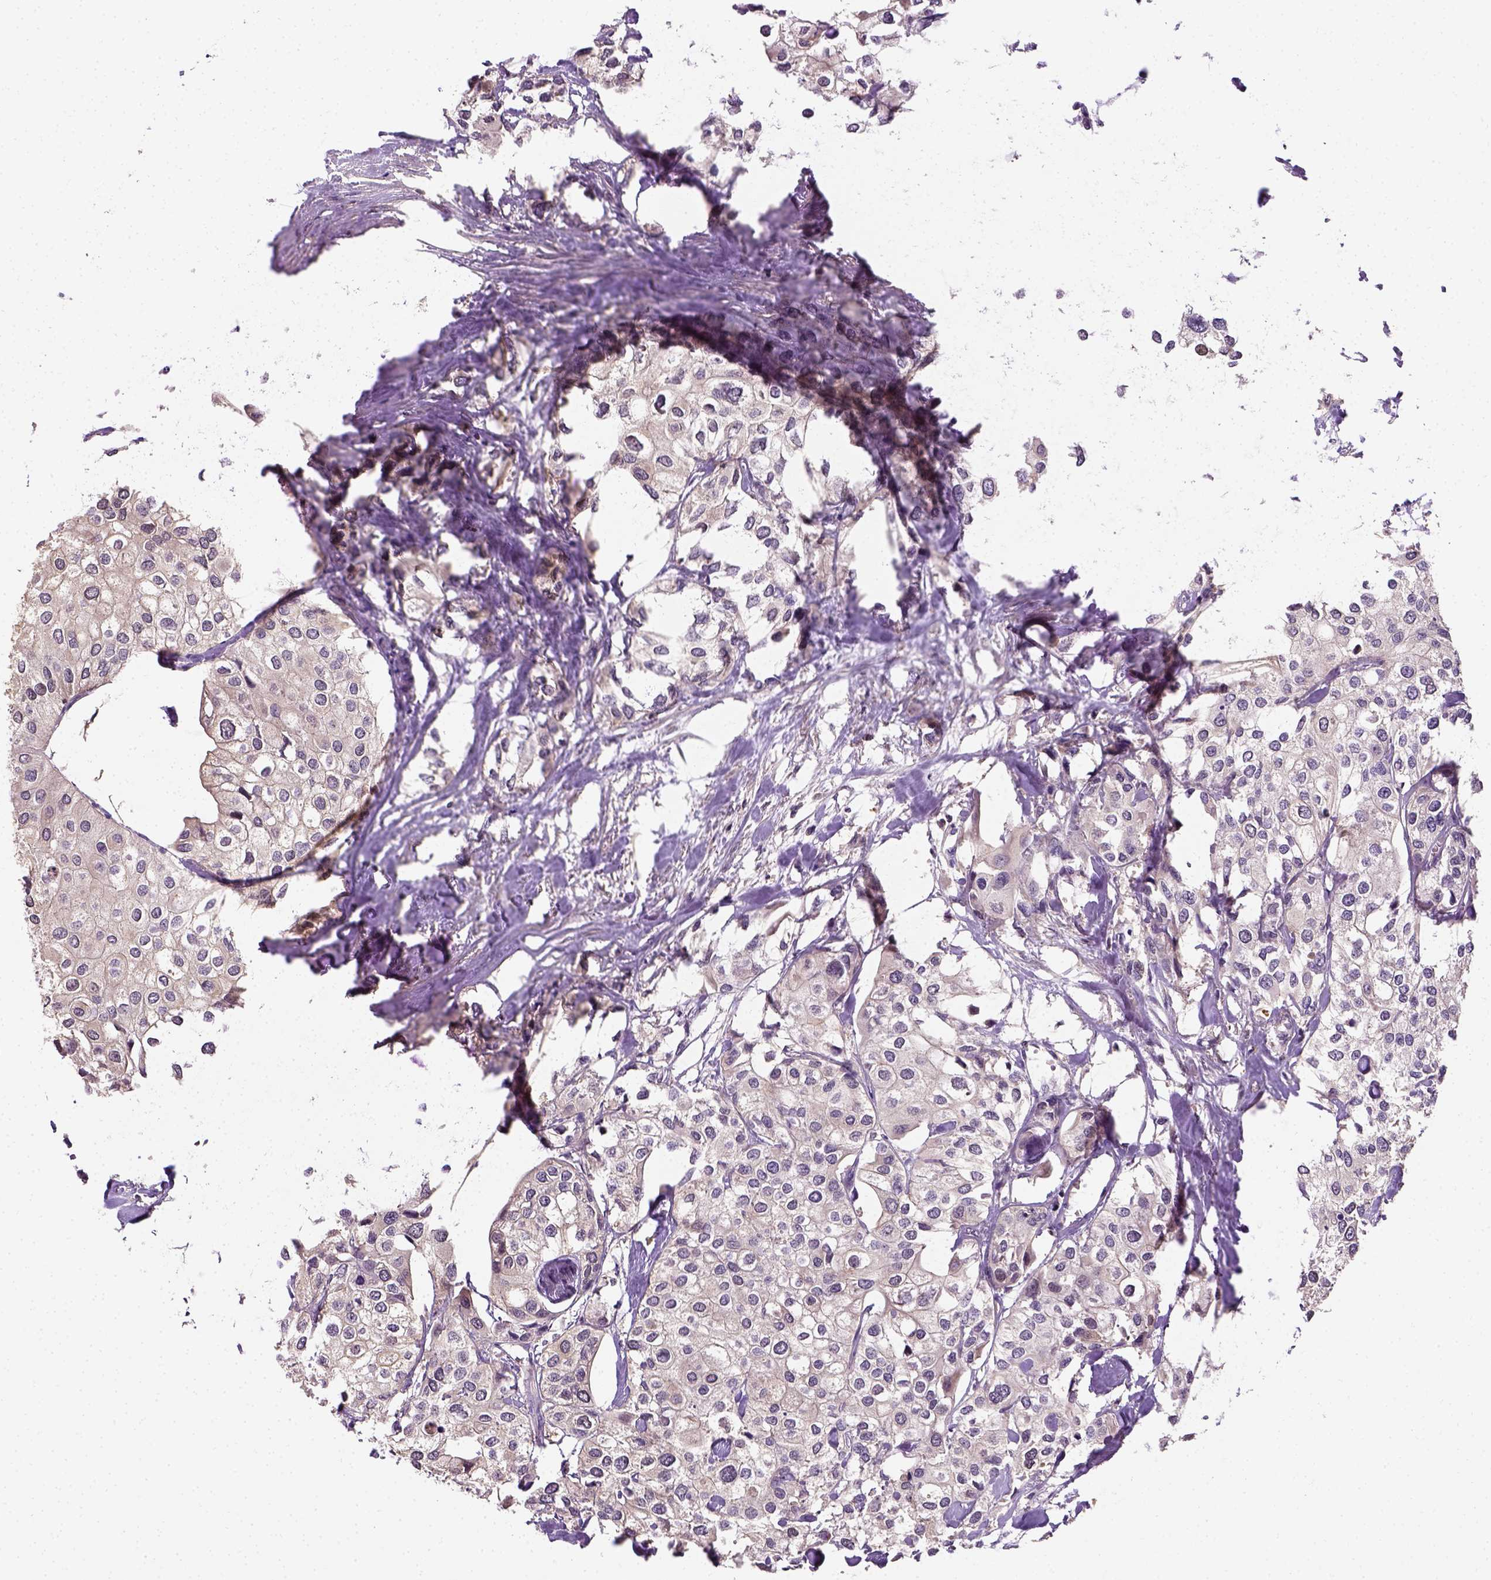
{"staining": {"intensity": "negative", "quantity": "none", "location": "none"}, "tissue": "urothelial cancer", "cell_type": "Tumor cells", "image_type": "cancer", "snomed": [{"axis": "morphology", "description": "Urothelial carcinoma, High grade"}, {"axis": "topography", "description": "Urinary bladder"}], "caption": "The micrograph displays no significant positivity in tumor cells of urothelial carcinoma (high-grade). (DAB (3,3'-diaminobenzidine) immunohistochemistry, high magnification).", "gene": "MATK", "patient": {"sex": "male", "age": 64}}